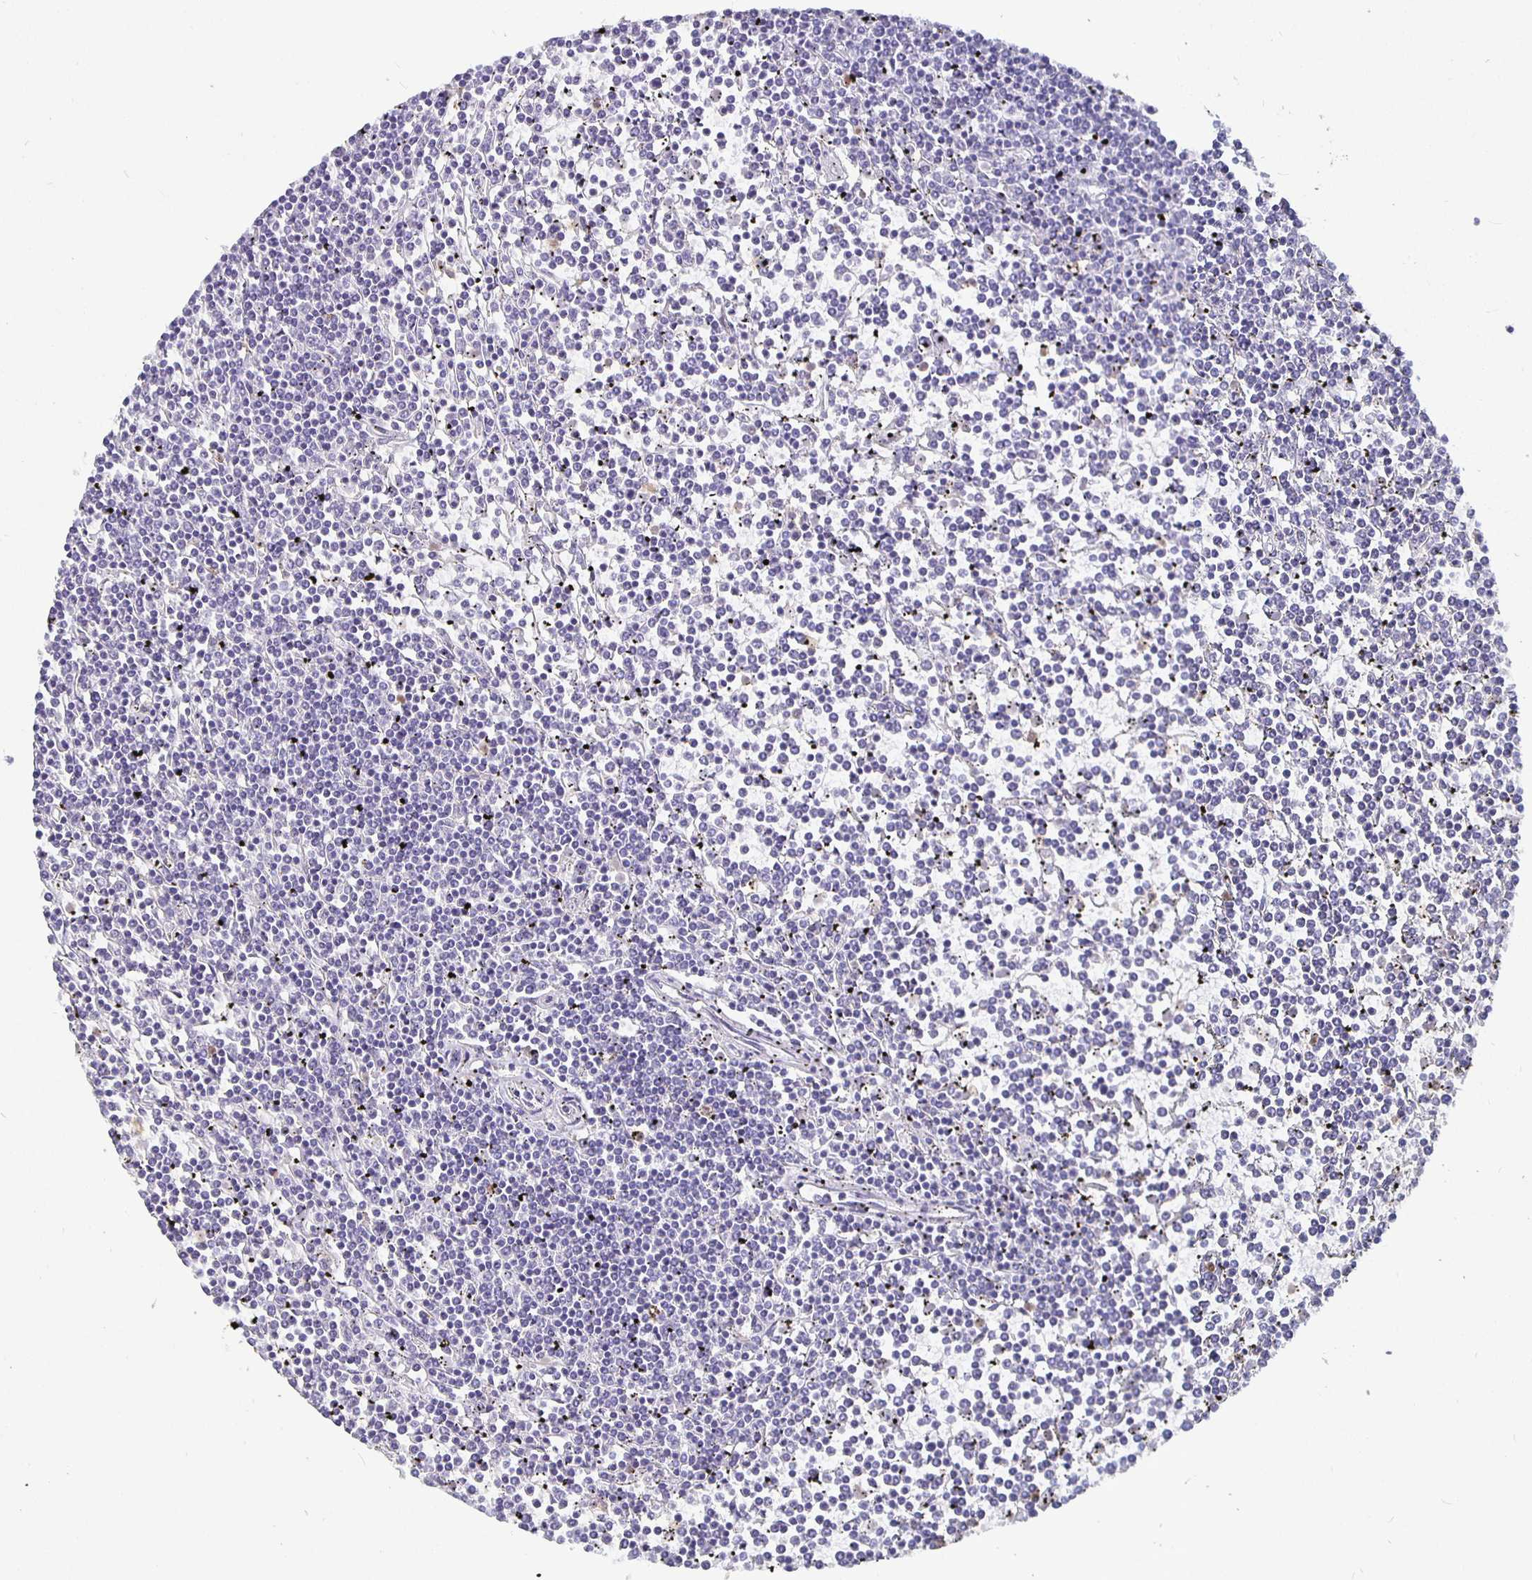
{"staining": {"intensity": "negative", "quantity": "none", "location": "none"}, "tissue": "lymphoma", "cell_type": "Tumor cells", "image_type": "cancer", "snomed": [{"axis": "morphology", "description": "Malignant lymphoma, non-Hodgkin's type, Low grade"}, {"axis": "topography", "description": "Spleen"}], "caption": "There is no significant staining in tumor cells of malignant lymphoma, non-Hodgkin's type (low-grade). (Brightfield microscopy of DAB IHC at high magnification).", "gene": "GPX4", "patient": {"sex": "female", "age": 19}}